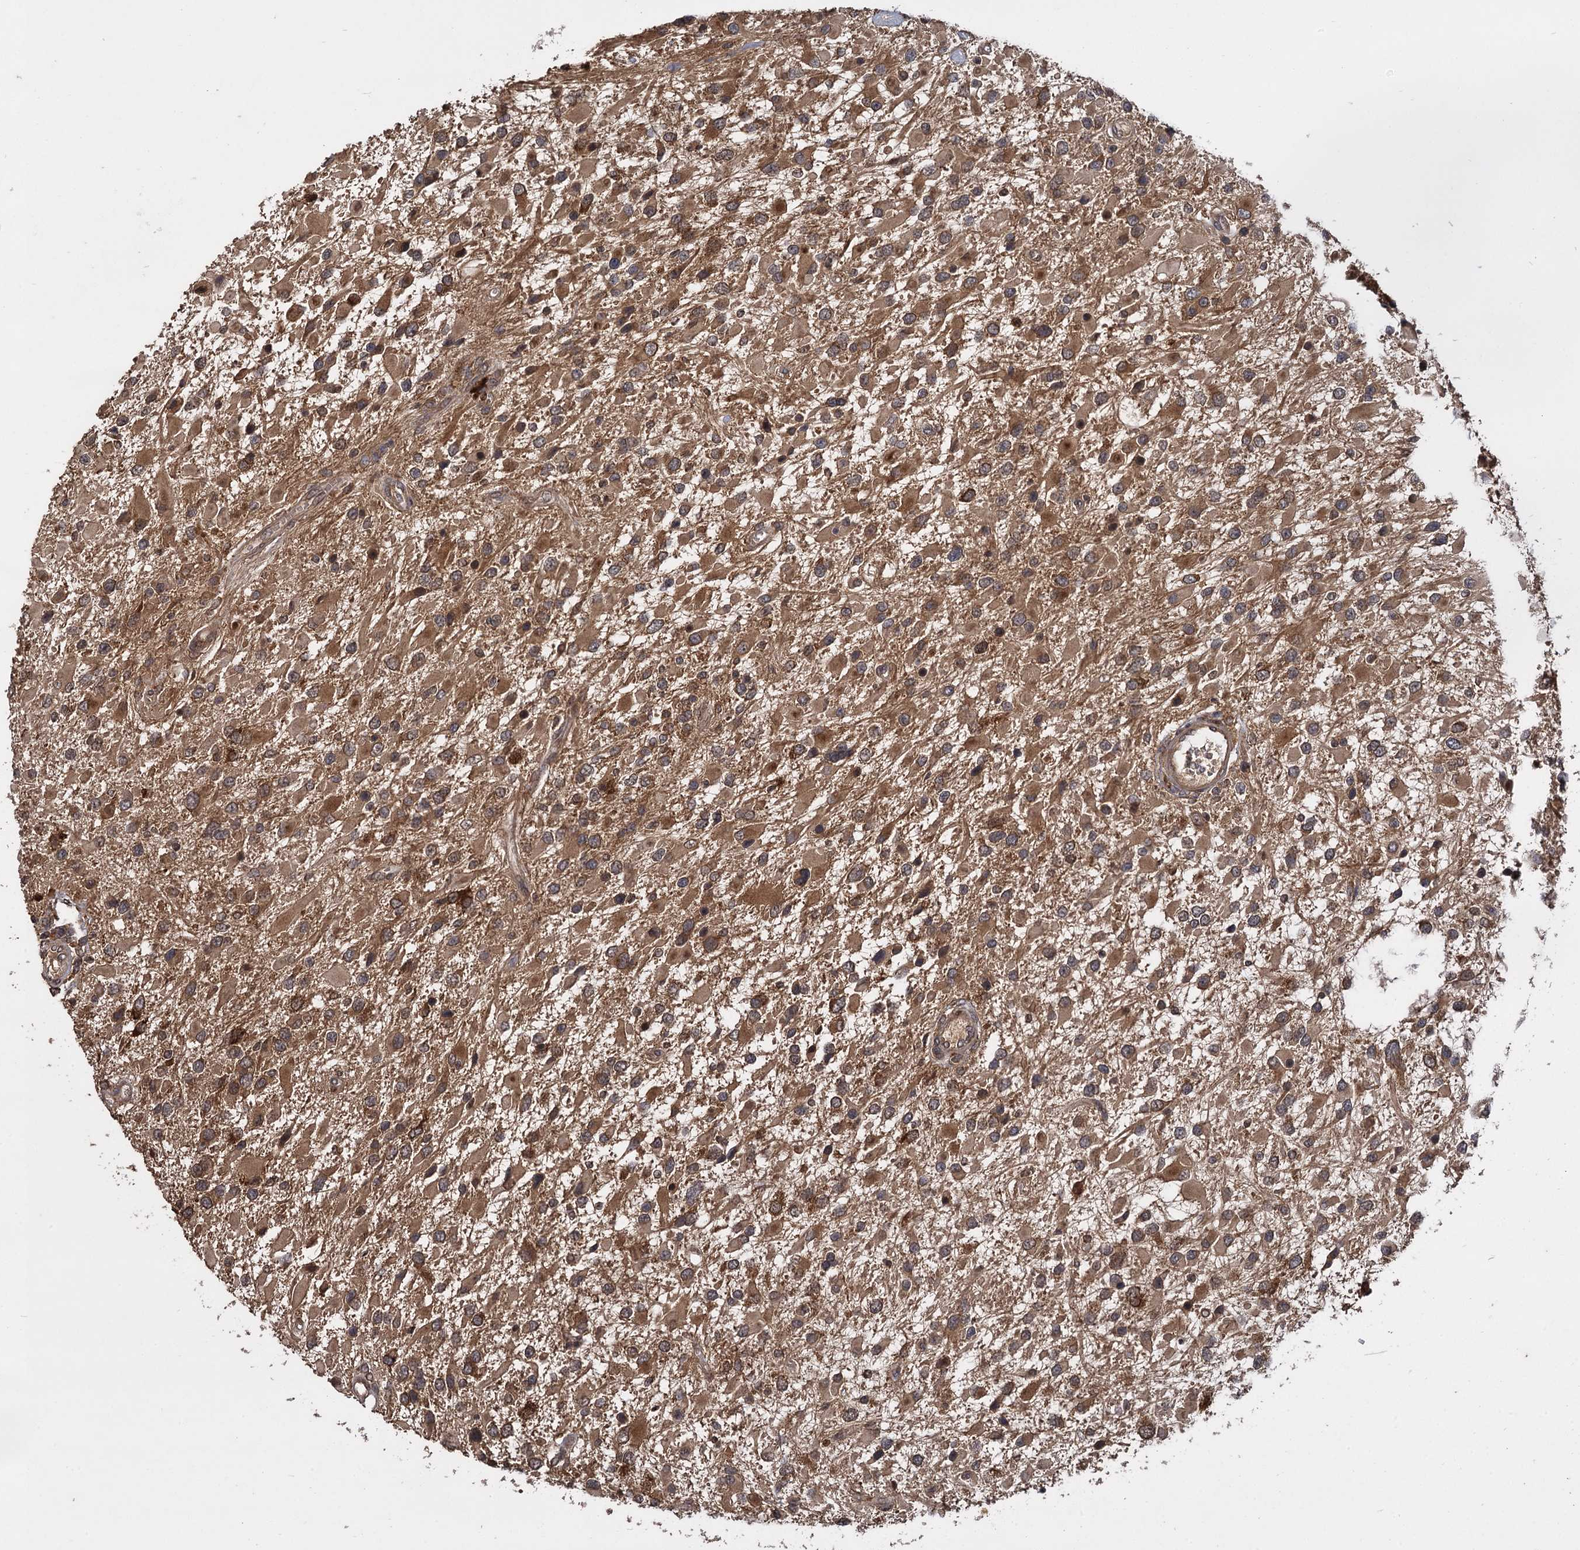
{"staining": {"intensity": "moderate", "quantity": ">75%", "location": "cytoplasmic/membranous"}, "tissue": "glioma", "cell_type": "Tumor cells", "image_type": "cancer", "snomed": [{"axis": "morphology", "description": "Glioma, malignant, High grade"}, {"axis": "topography", "description": "Brain"}], "caption": "Protein staining of malignant high-grade glioma tissue shows moderate cytoplasmic/membranous positivity in about >75% of tumor cells.", "gene": "INPPL1", "patient": {"sex": "male", "age": 53}}